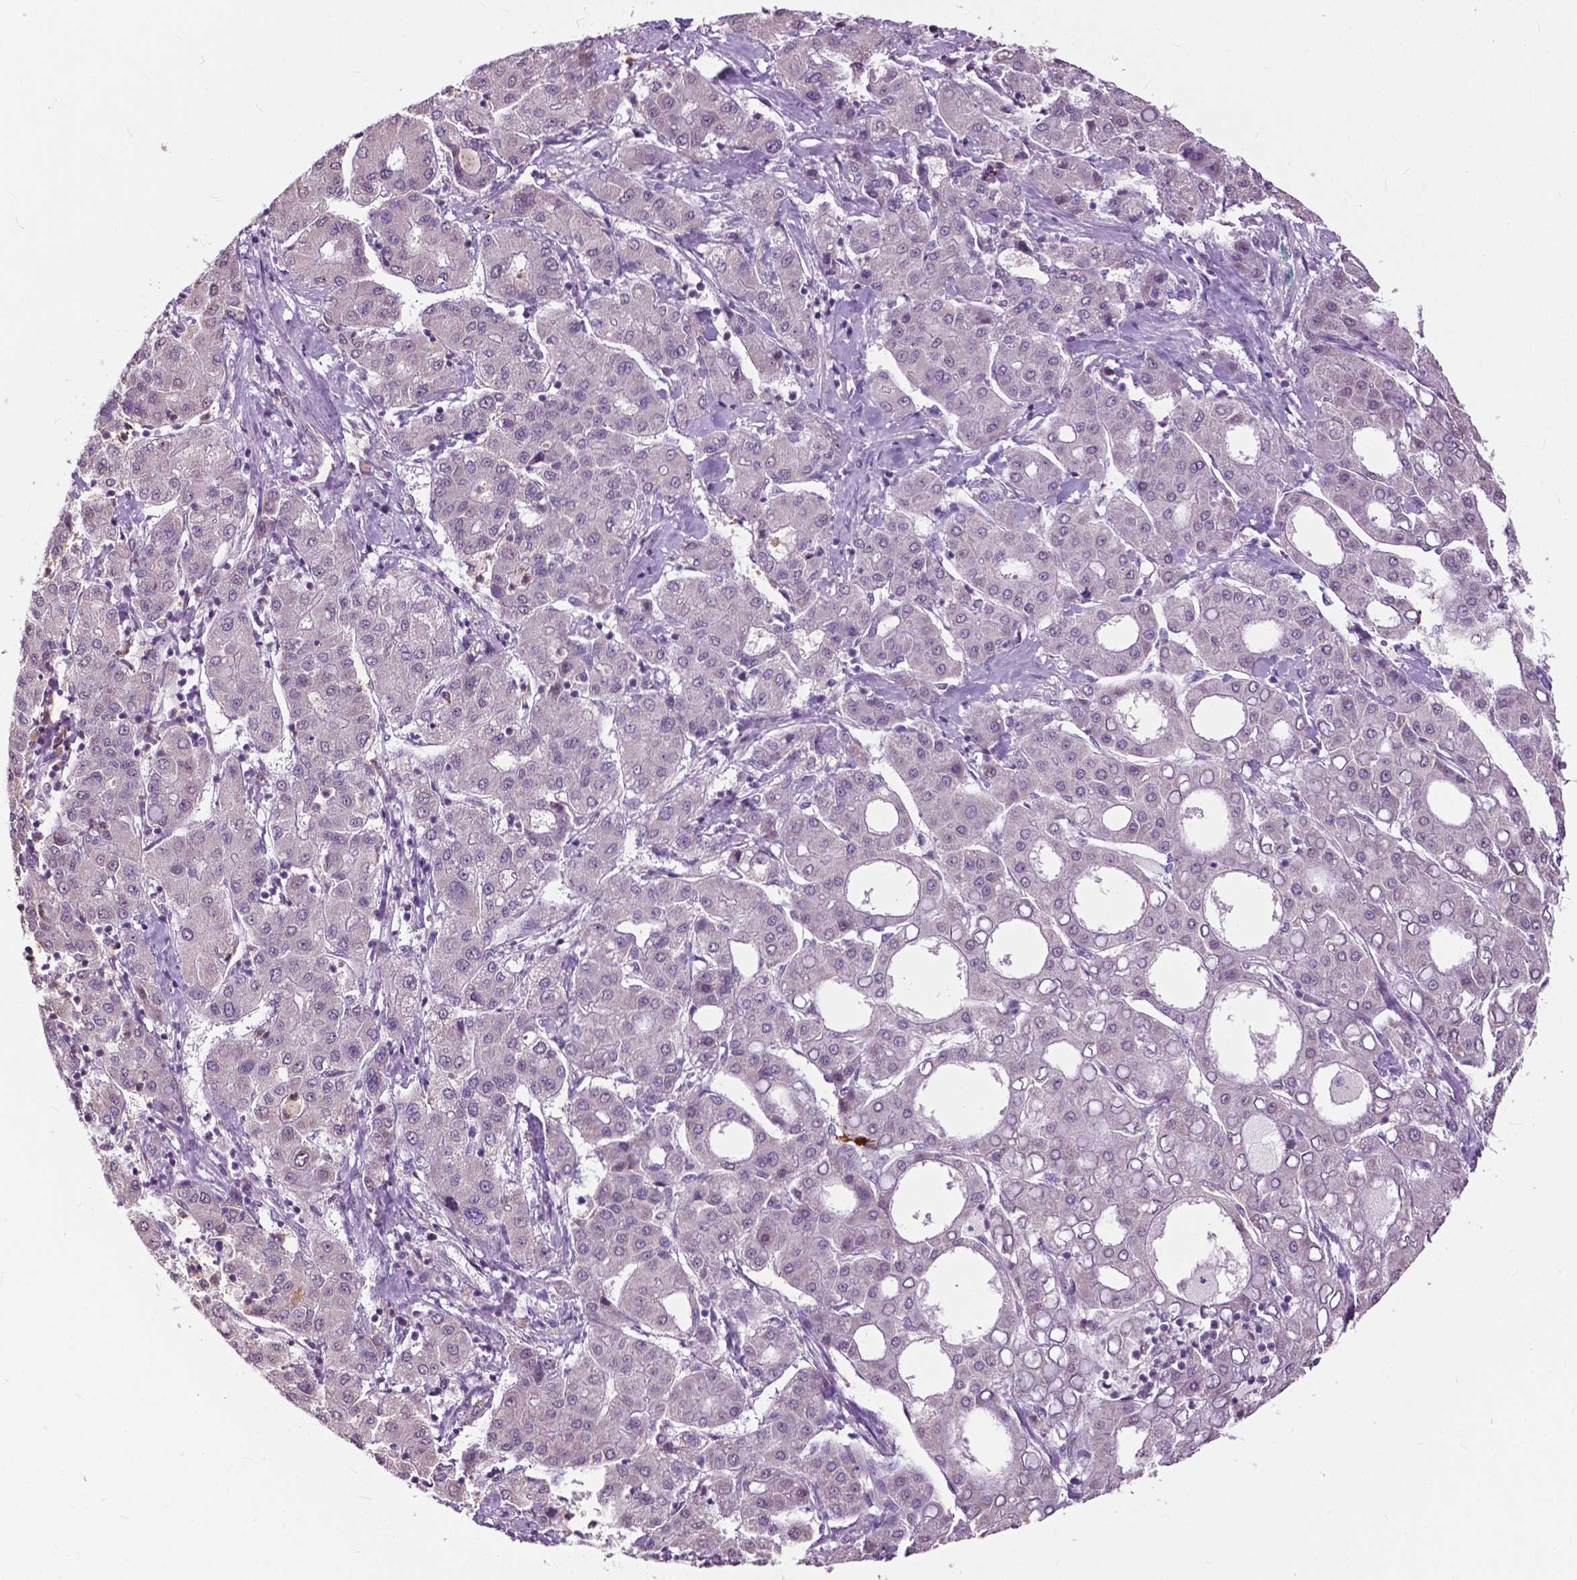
{"staining": {"intensity": "negative", "quantity": "none", "location": "none"}, "tissue": "liver cancer", "cell_type": "Tumor cells", "image_type": "cancer", "snomed": [{"axis": "morphology", "description": "Carcinoma, Hepatocellular, NOS"}, {"axis": "topography", "description": "Liver"}], "caption": "Tumor cells show no significant protein positivity in liver hepatocellular carcinoma.", "gene": "TTC9B", "patient": {"sex": "male", "age": 65}}